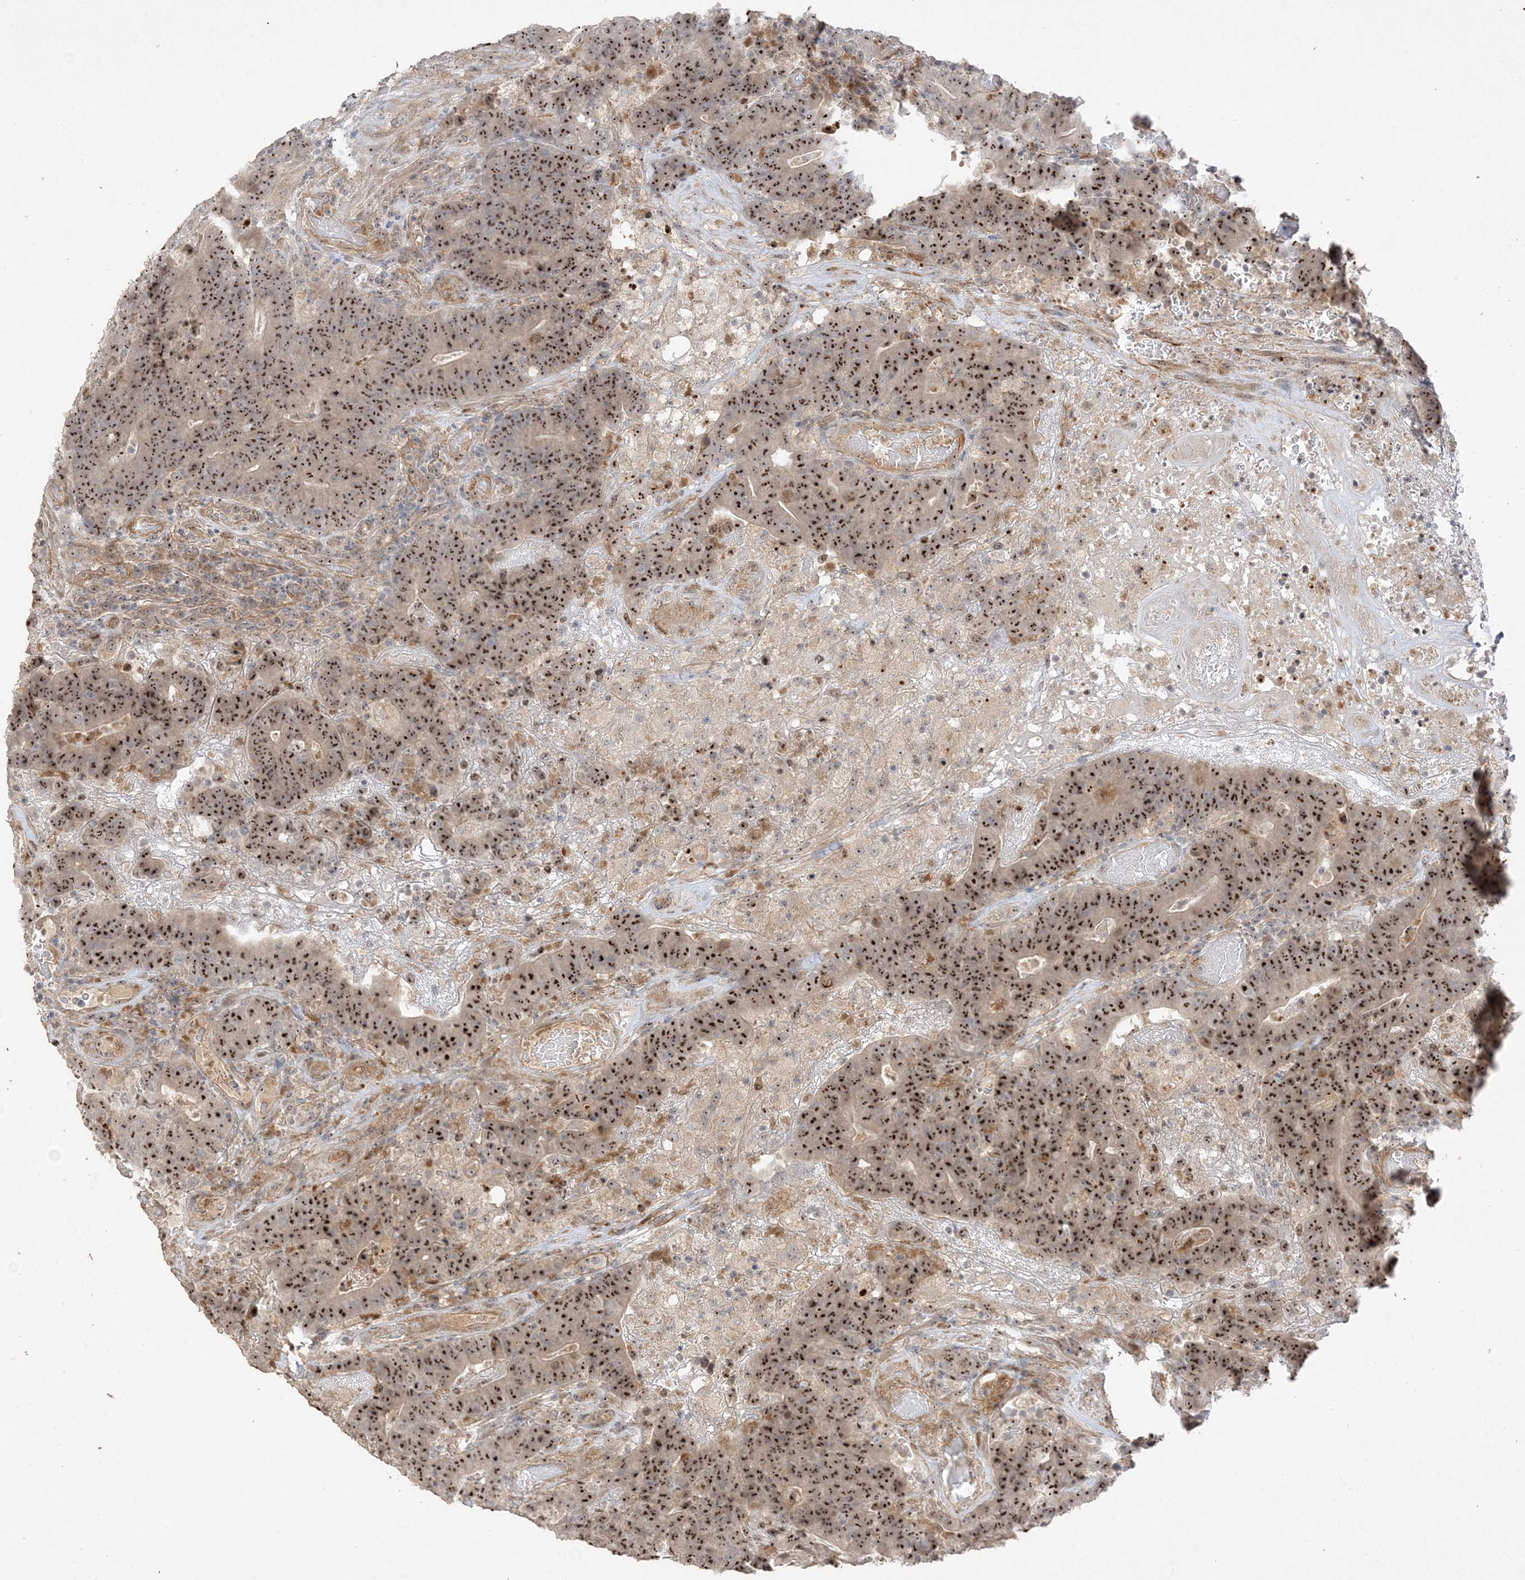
{"staining": {"intensity": "strong", "quantity": ">75%", "location": "nuclear"}, "tissue": "colorectal cancer", "cell_type": "Tumor cells", "image_type": "cancer", "snomed": [{"axis": "morphology", "description": "Normal tissue, NOS"}, {"axis": "morphology", "description": "Adenocarcinoma, NOS"}, {"axis": "topography", "description": "Colon"}], "caption": "Protein staining displays strong nuclear positivity in about >75% of tumor cells in adenocarcinoma (colorectal).", "gene": "DDX18", "patient": {"sex": "female", "age": 75}}